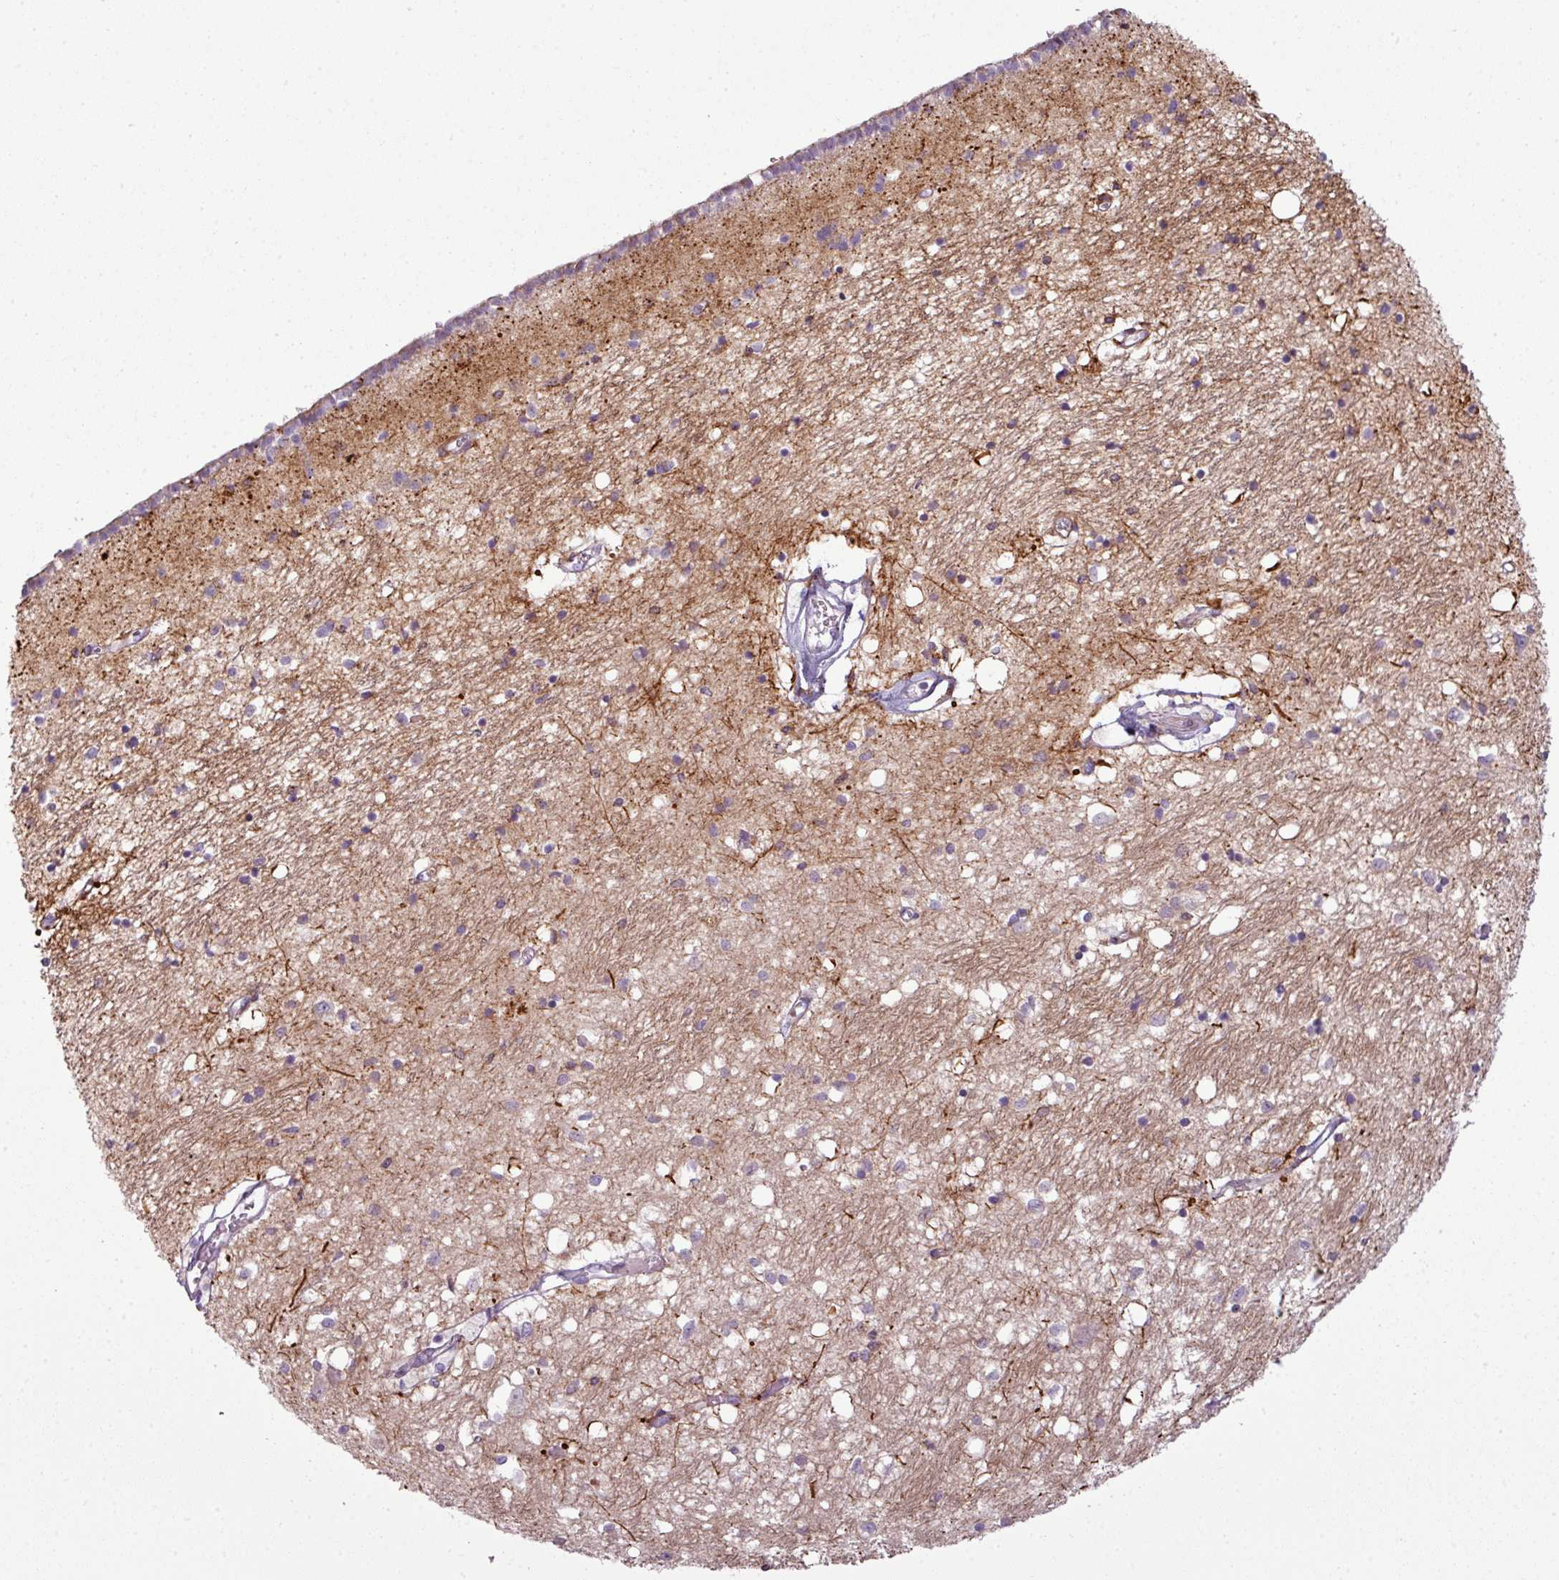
{"staining": {"intensity": "negative", "quantity": "none", "location": "none"}, "tissue": "caudate", "cell_type": "Glial cells", "image_type": "normal", "snomed": [{"axis": "morphology", "description": "Normal tissue, NOS"}, {"axis": "topography", "description": "Lateral ventricle wall"}], "caption": "This is an immunohistochemistry photomicrograph of benign caudate. There is no expression in glial cells.", "gene": "COL8A1", "patient": {"sex": "male", "age": 70}}